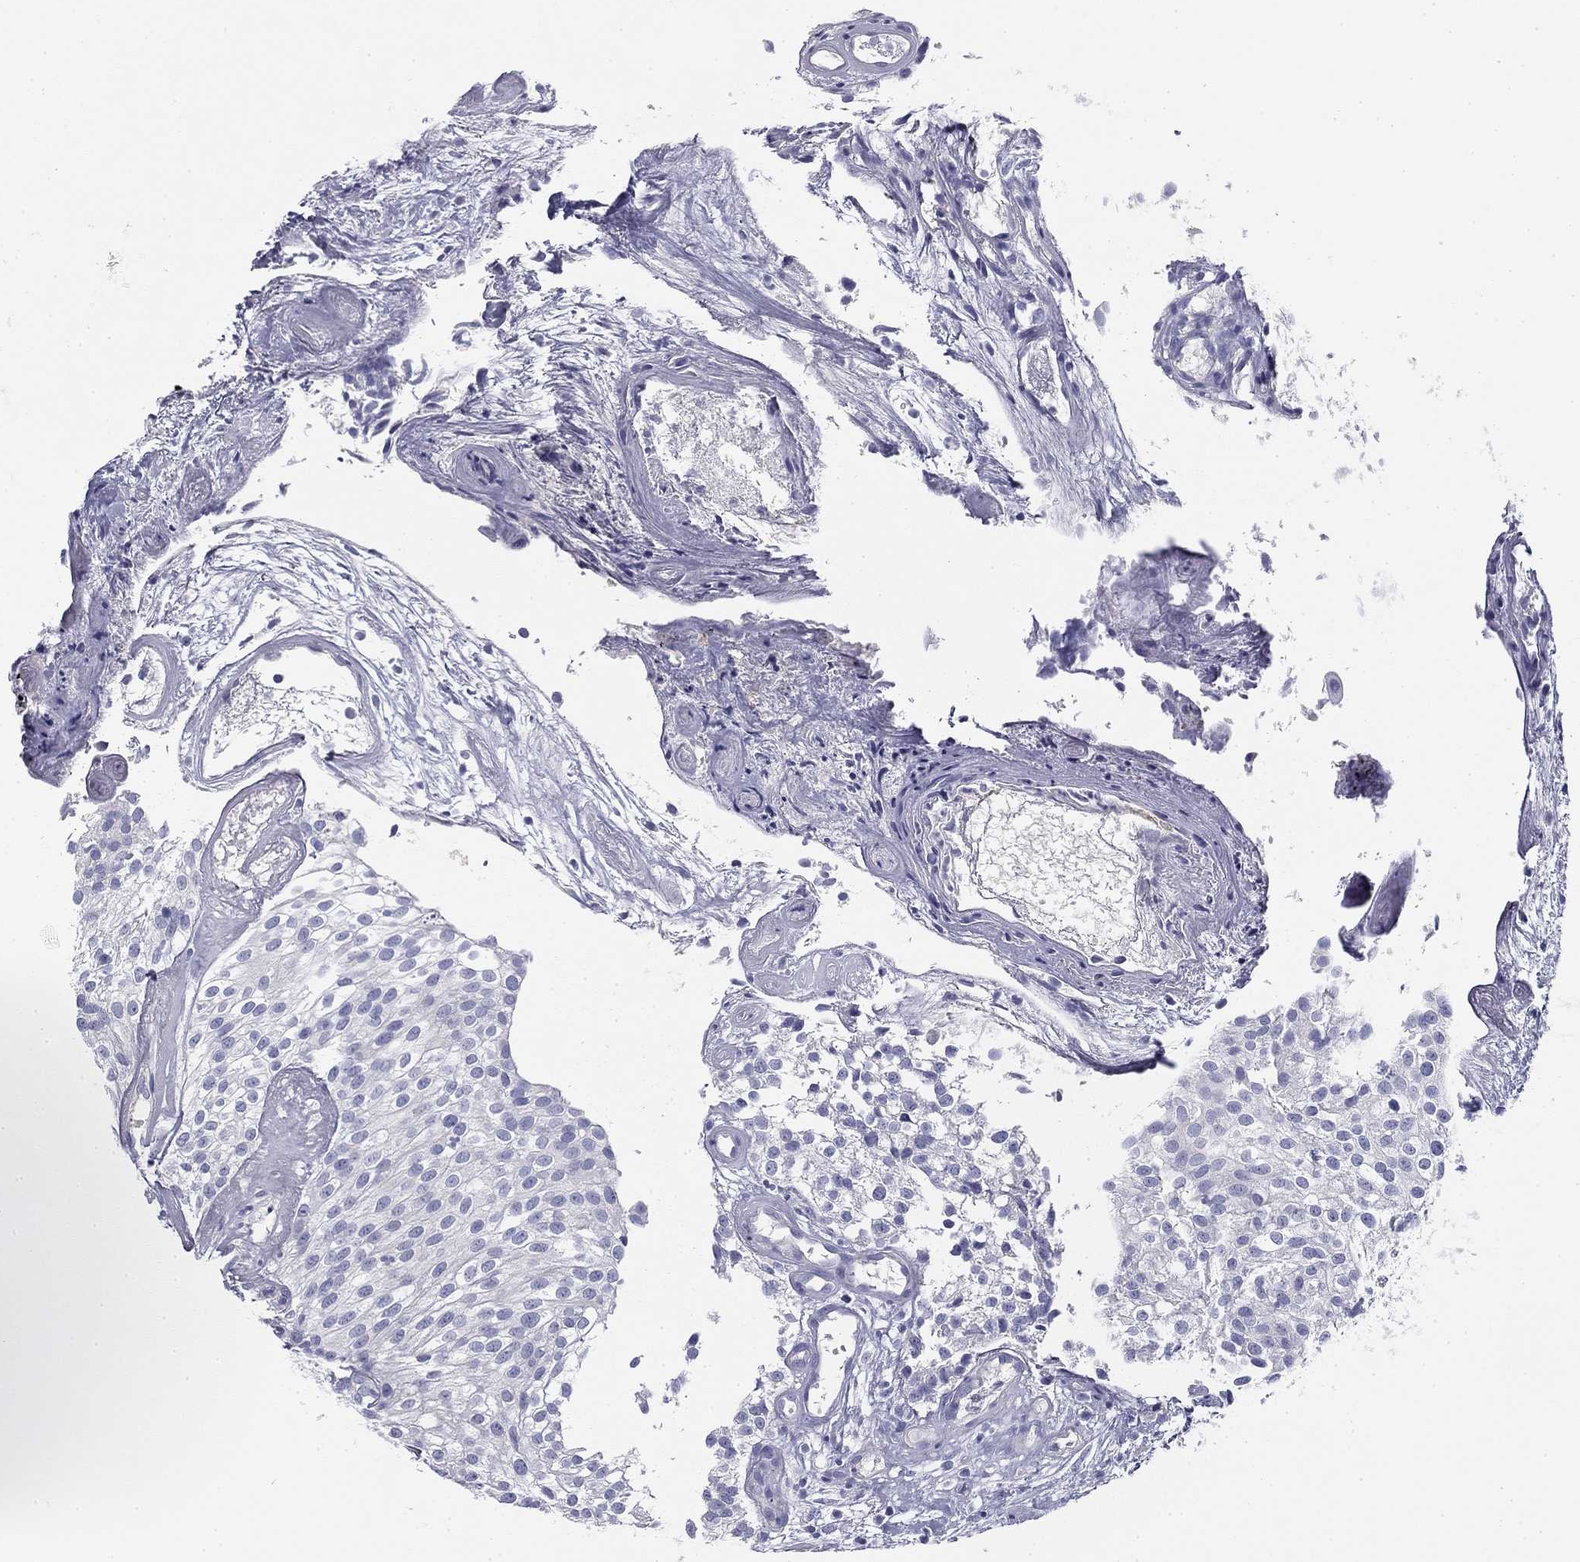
{"staining": {"intensity": "negative", "quantity": "none", "location": "none"}, "tissue": "urothelial cancer", "cell_type": "Tumor cells", "image_type": "cancer", "snomed": [{"axis": "morphology", "description": "Urothelial carcinoma, High grade"}, {"axis": "topography", "description": "Urinary bladder"}], "caption": "The micrograph demonstrates no staining of tumor cells in urothelial cancer.", "gene": "CPLX4", "patient": {"sex": "female", "age": 79}}